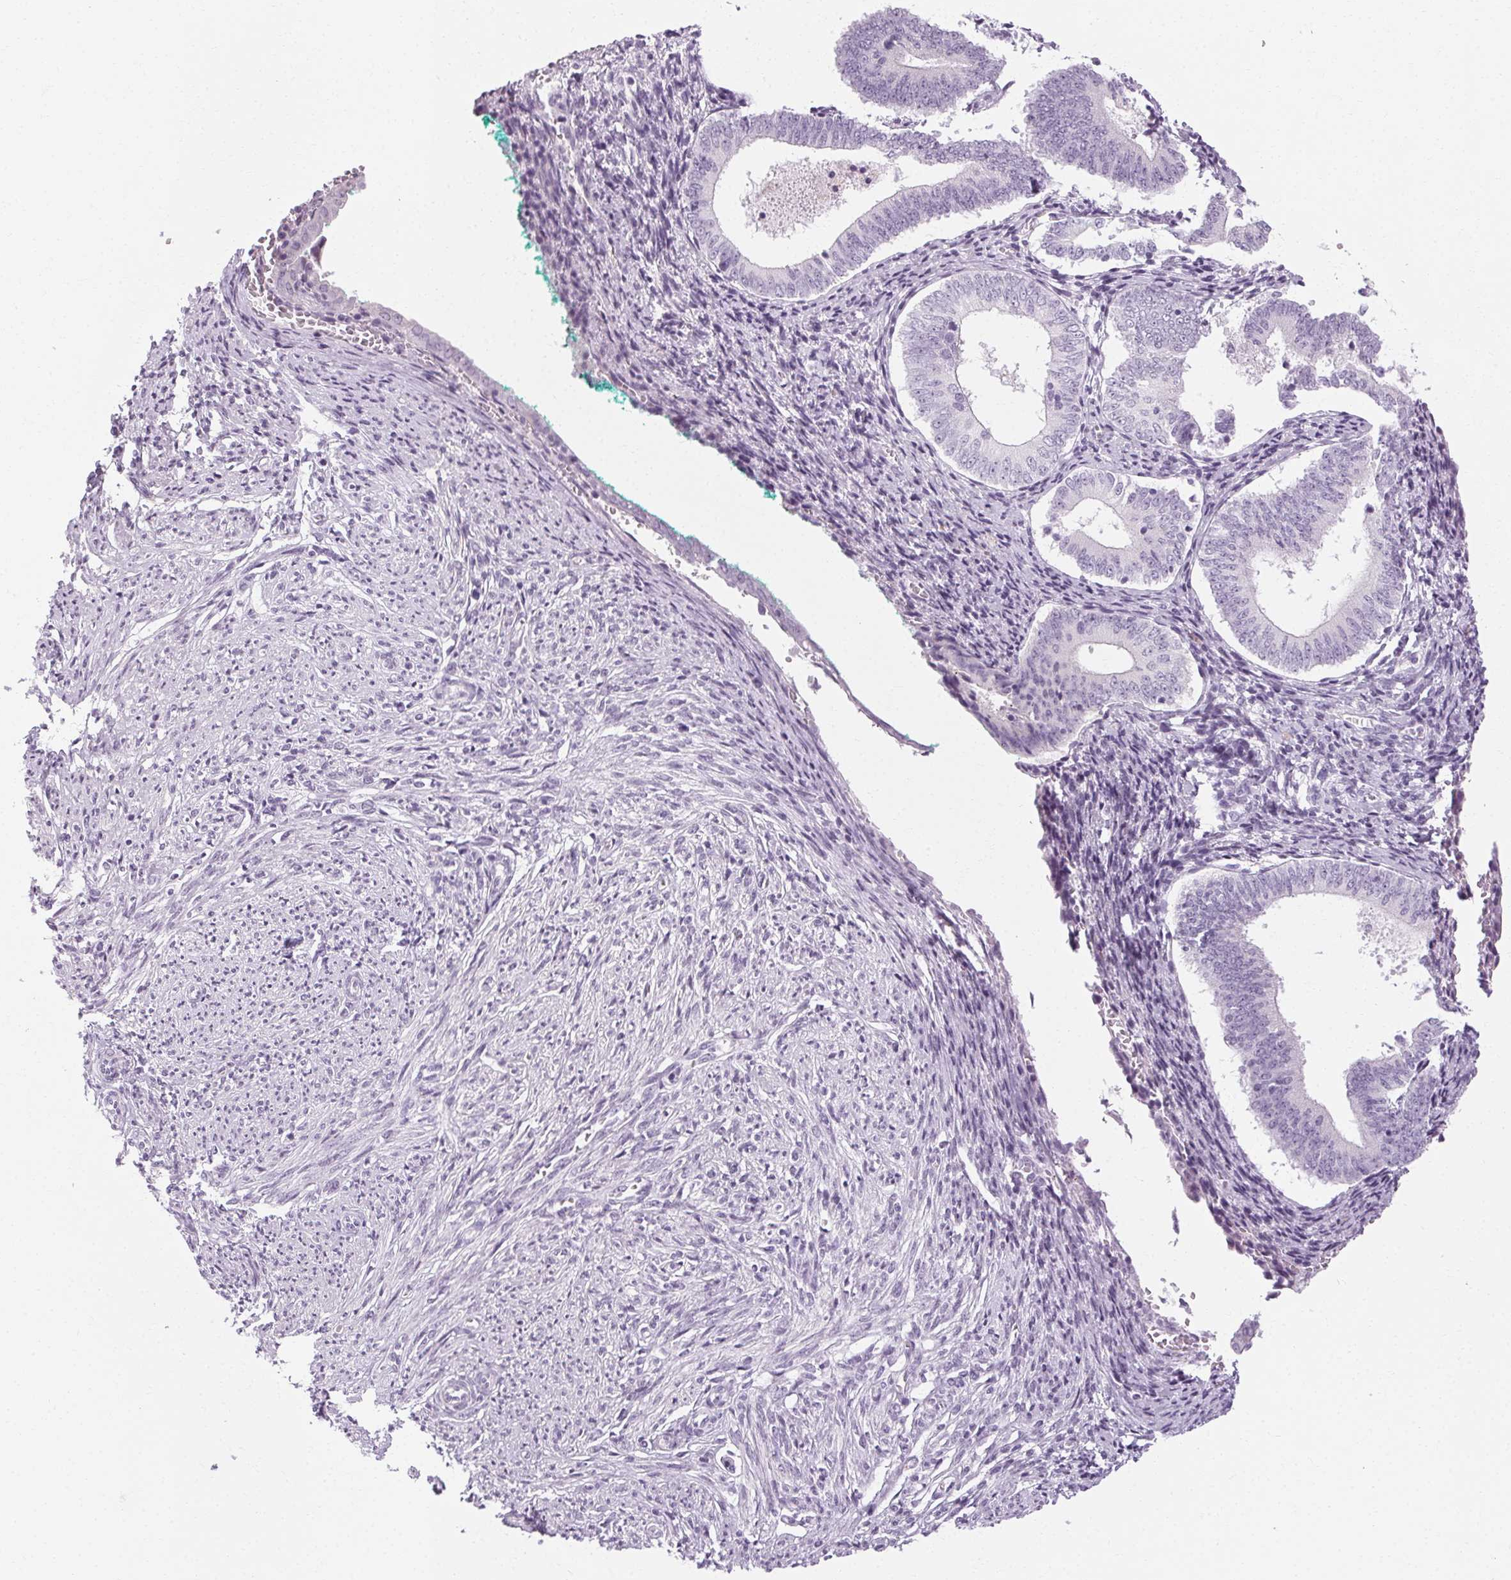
{"staining": {"intensity": "negative", "quantity": "none", "location": "none"}, "tissue": "endometrium", "cell_type": "Cells in endometrial stroma", "image_type": "normal", "snomed": [{"axis": "morphology", "description": "Normal tissue, NOS"}, {"axis": "topography", "description": "Endometrium"}], "caption": "High power microscopy image of an immunohistochemistry (IHC) photomicrograph of unremarkable endometrium, revealing no significant staining in cells in endometrial stroma.", "gene": "POMC", "patient": {"sex": "female", "age": 50}}